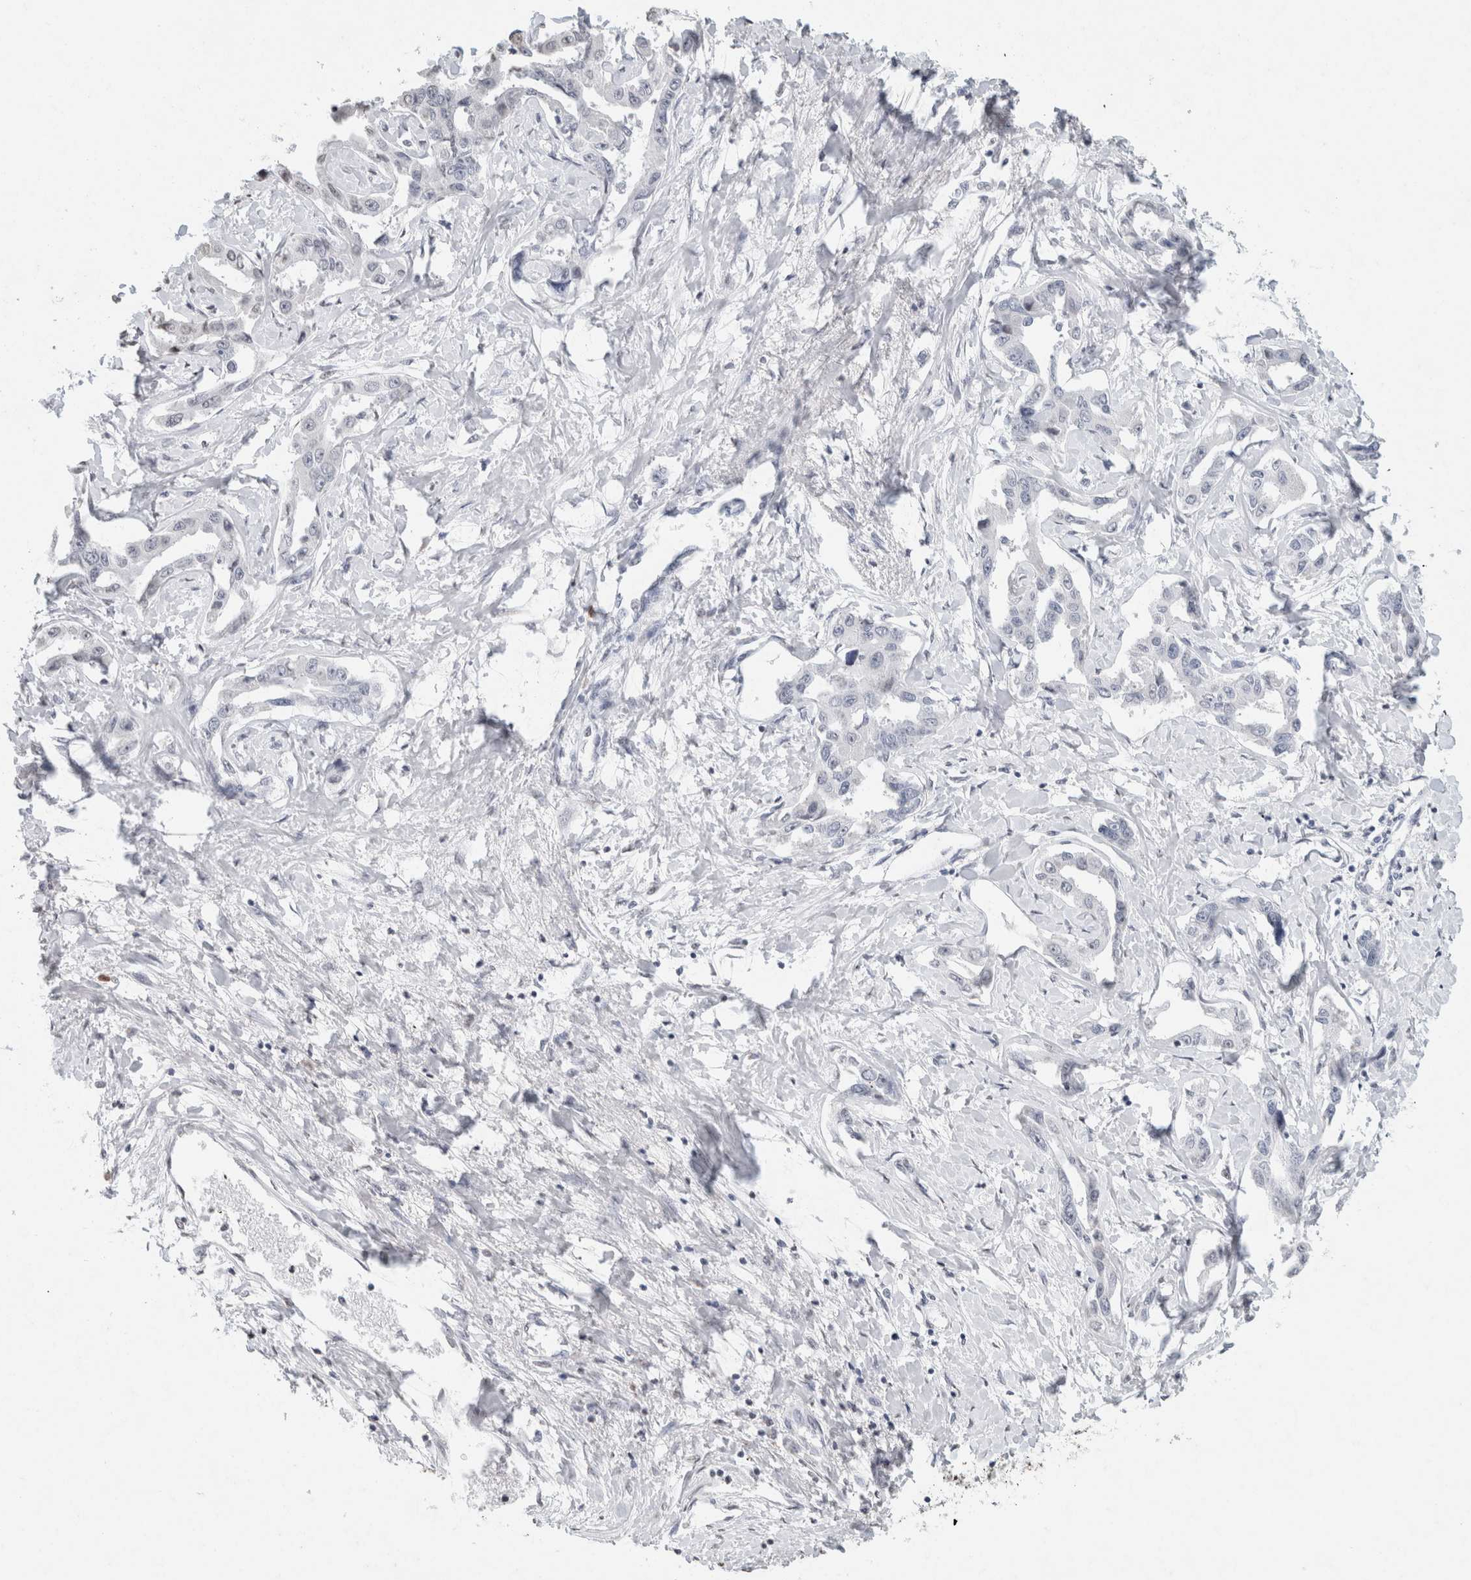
{"staining": {"intensity": "negative", "quantity": "none", "location": "none"}, "tissue": "liver cancer", "cell_type": "Tumor cells", "image_type": "cancer", "snomed": [{"axis": "morphology", "description": "Cholangiocarcinoma"}, {"axis": "topography", "description": "Liver"}], "caption": "This is an immunohistochemistry (IHC) photomicrograph of liver cancer (cholangiocarcinoma). There is no positivity in tumor cells.", "gene": "CNTN1", "patient": {"sex": "male", "age": 59}}